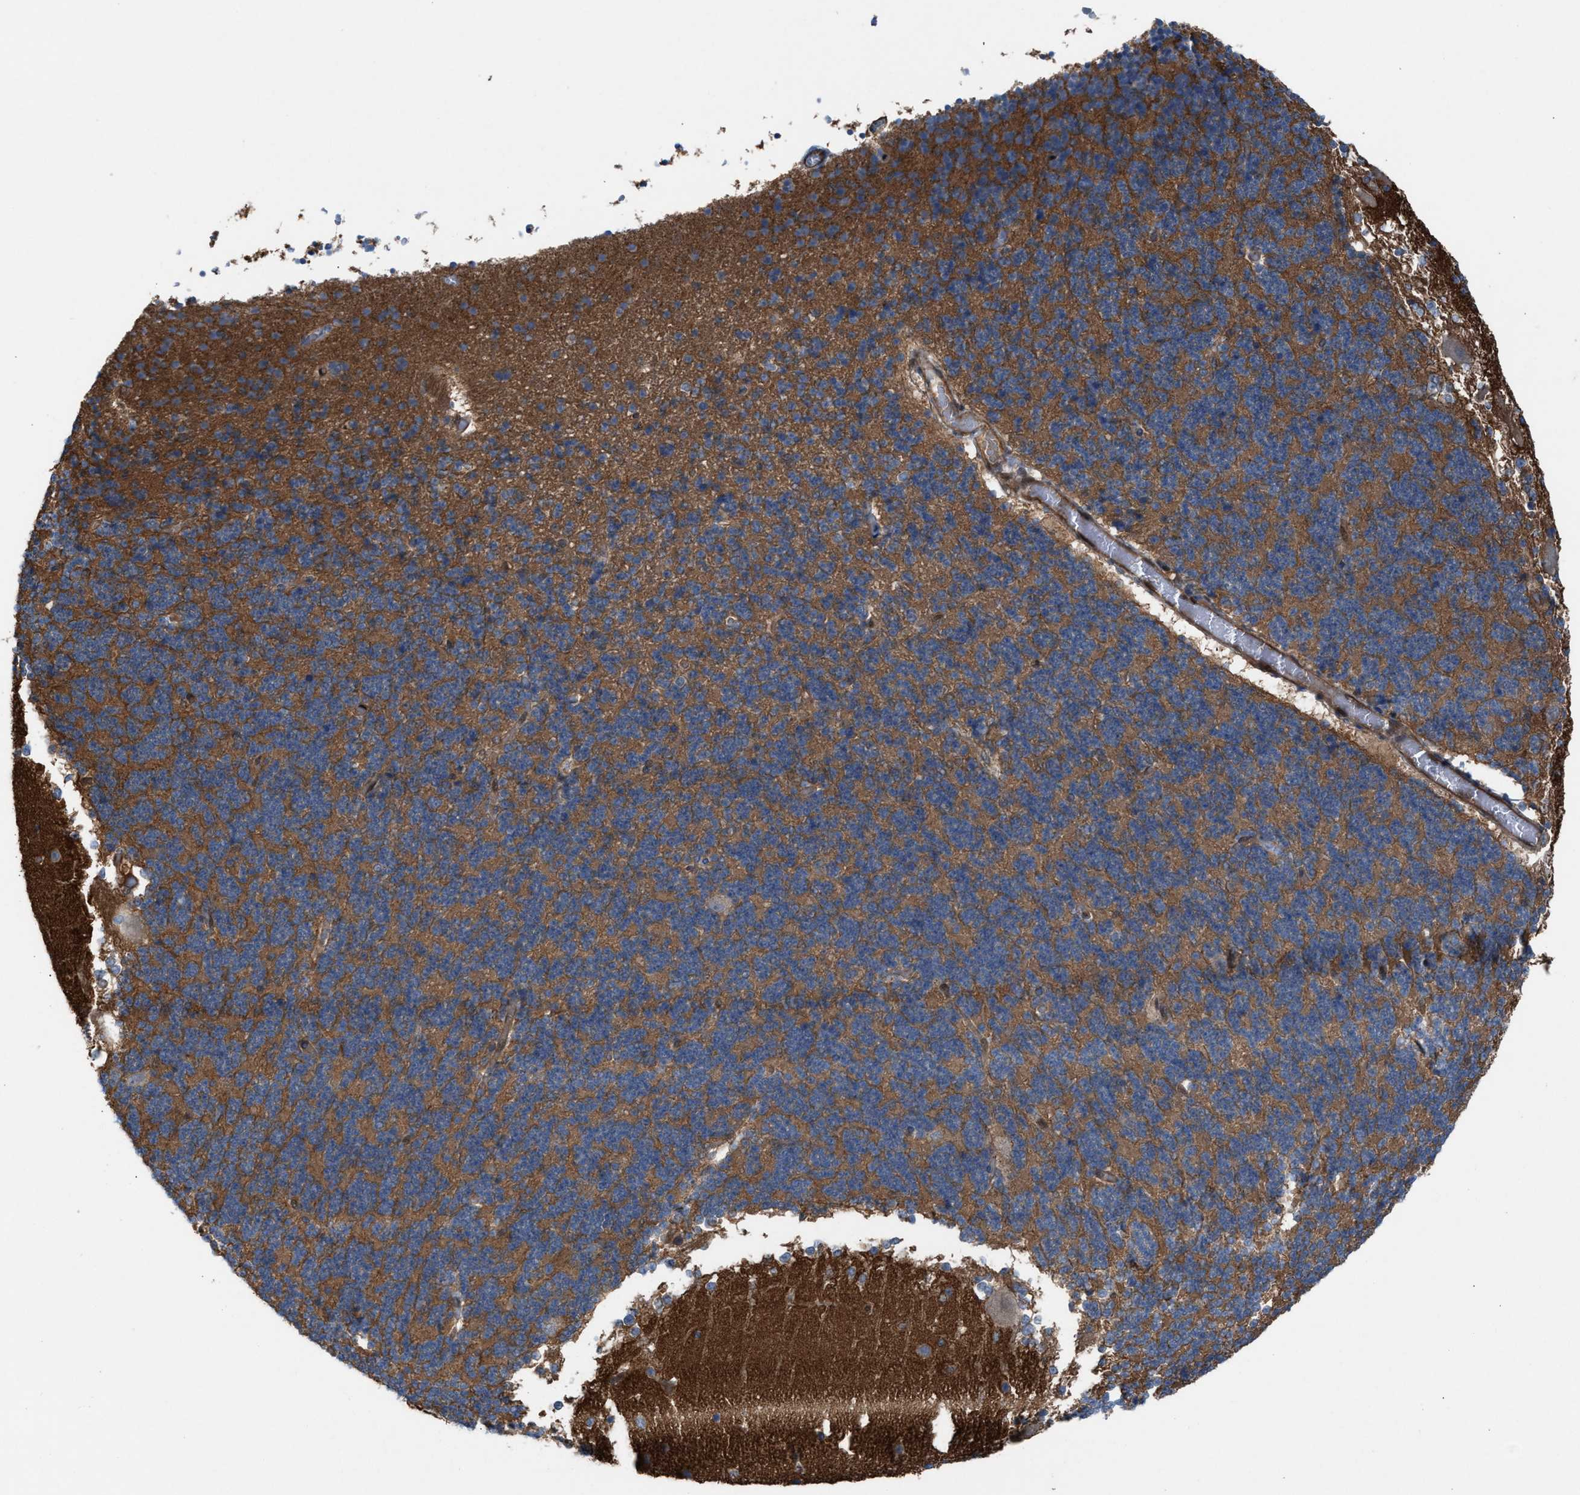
{"staining": {"intensity": "moderate", "quantity": ">75%", "location": "cytoplasmic/membranous"}, "tissue": "cerebellum", "cell_type": "Cells in granular layer", "image_type": "normal", "snomed": [{"axis": "morphology", "description": "Normal tissue, NOS"}, {"axis": "topography", "description": "Cerebellum"}], "caption": "Immunohistochemical staining of benign cerebellum reveals >75% levels of moderate cytoplasmic/membranous protein staining in approximately >75% of cells in granular layer.", "gene": "TPK1", "patient": {"sex": "female", "age": 19}}